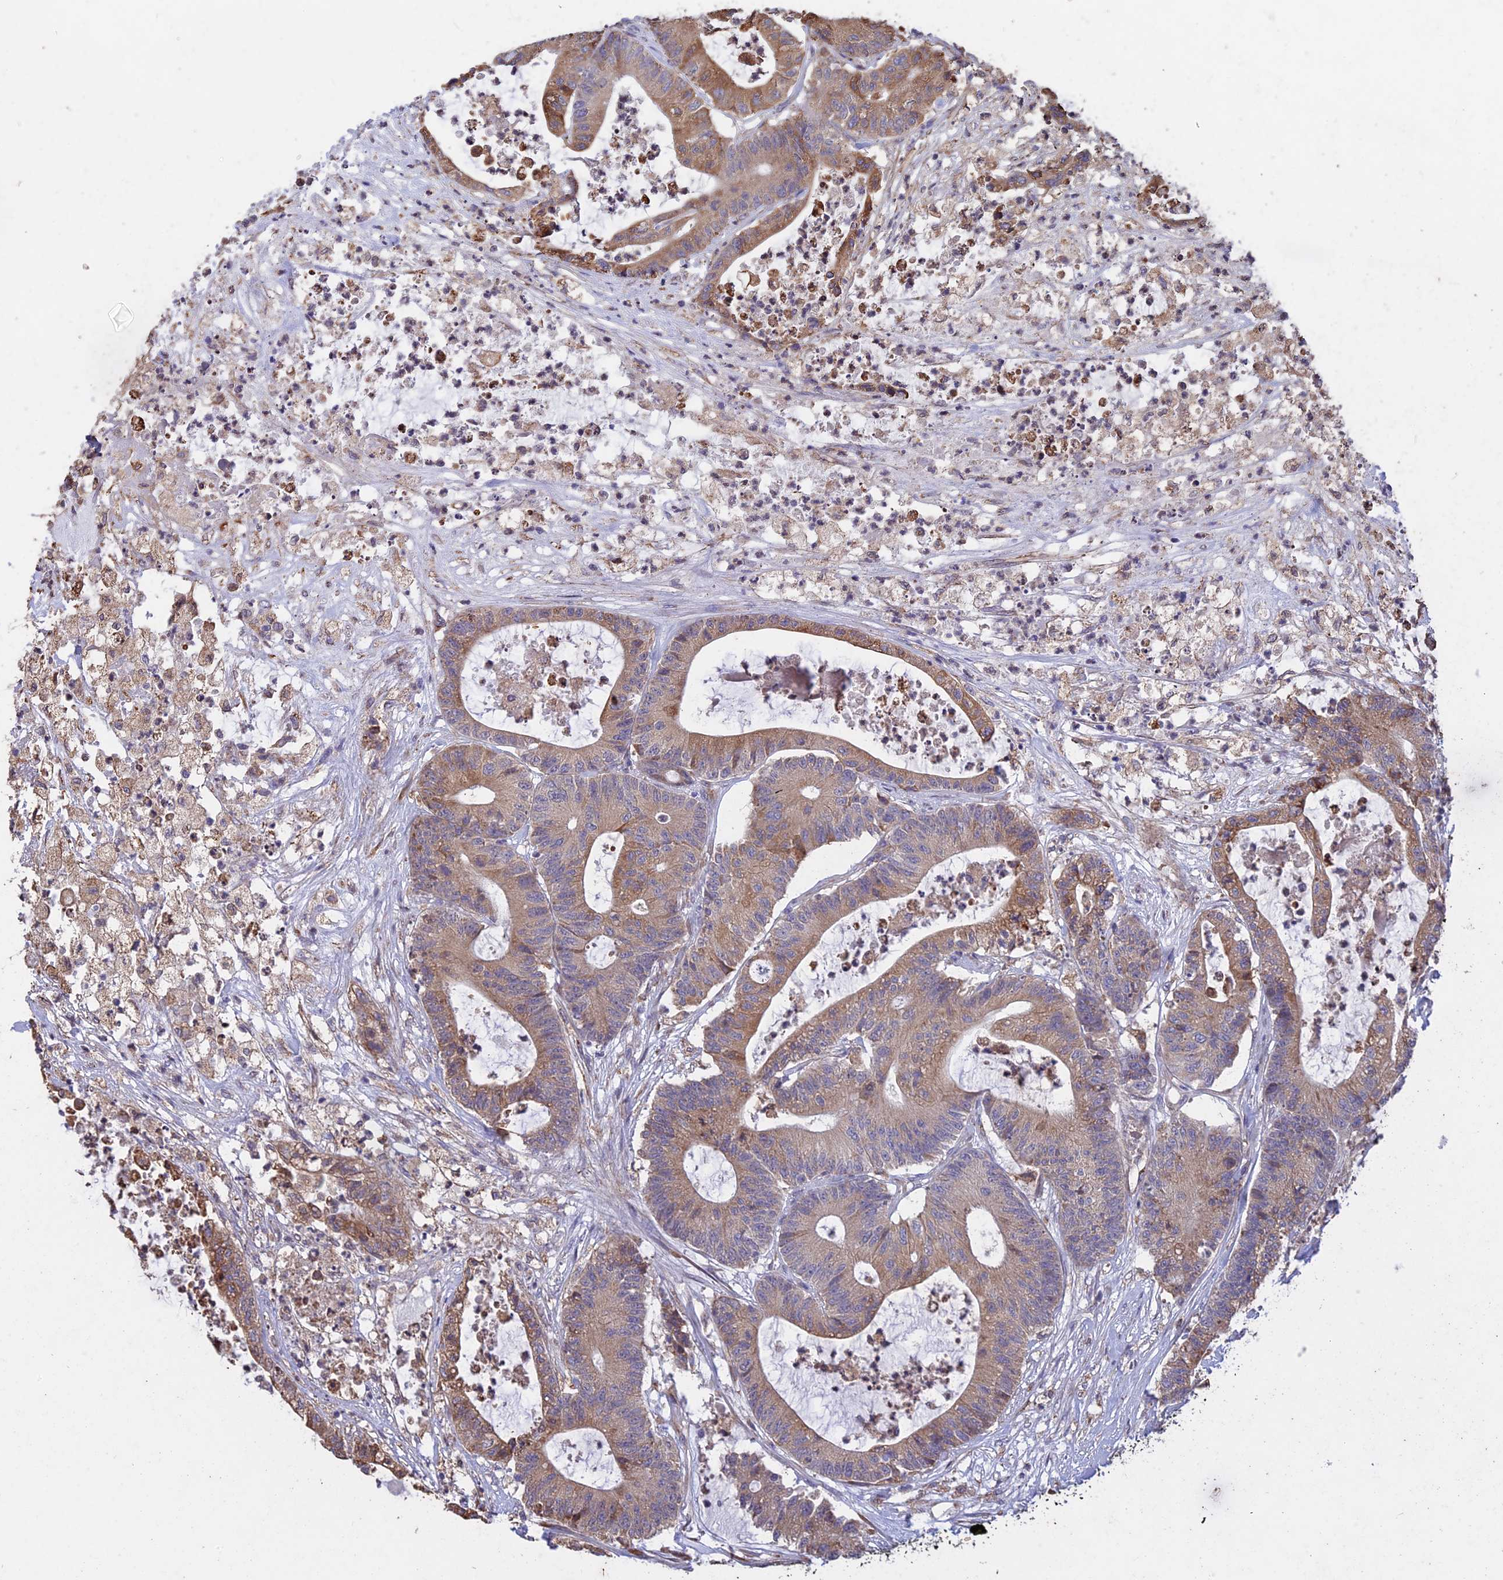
{"staining": {"intensity": "weak", "quantity": "25%-75%", "location": "cytoplasmic/membranous"}, "tissue": "colorectal cancer", "cell_type": "Tumor cells", "image_type": "cancer", "snomed": [{"axis": "morphology", "description": "Adenocarcinoma, NOS"}, {"axis": "topography", "description": "Colon"}], "caption": "The photomicrograph exhibits a brown stain indicating the presence of a protein in the cytoplasmic/membranous of tumor cells in colorectal cancer (adenocarcinoma). (DAB IHC, brown staining for protein, blue staining for nuclei).", "gene": "DMRTA2", "patient": {"sex": "female", "age": 84}}